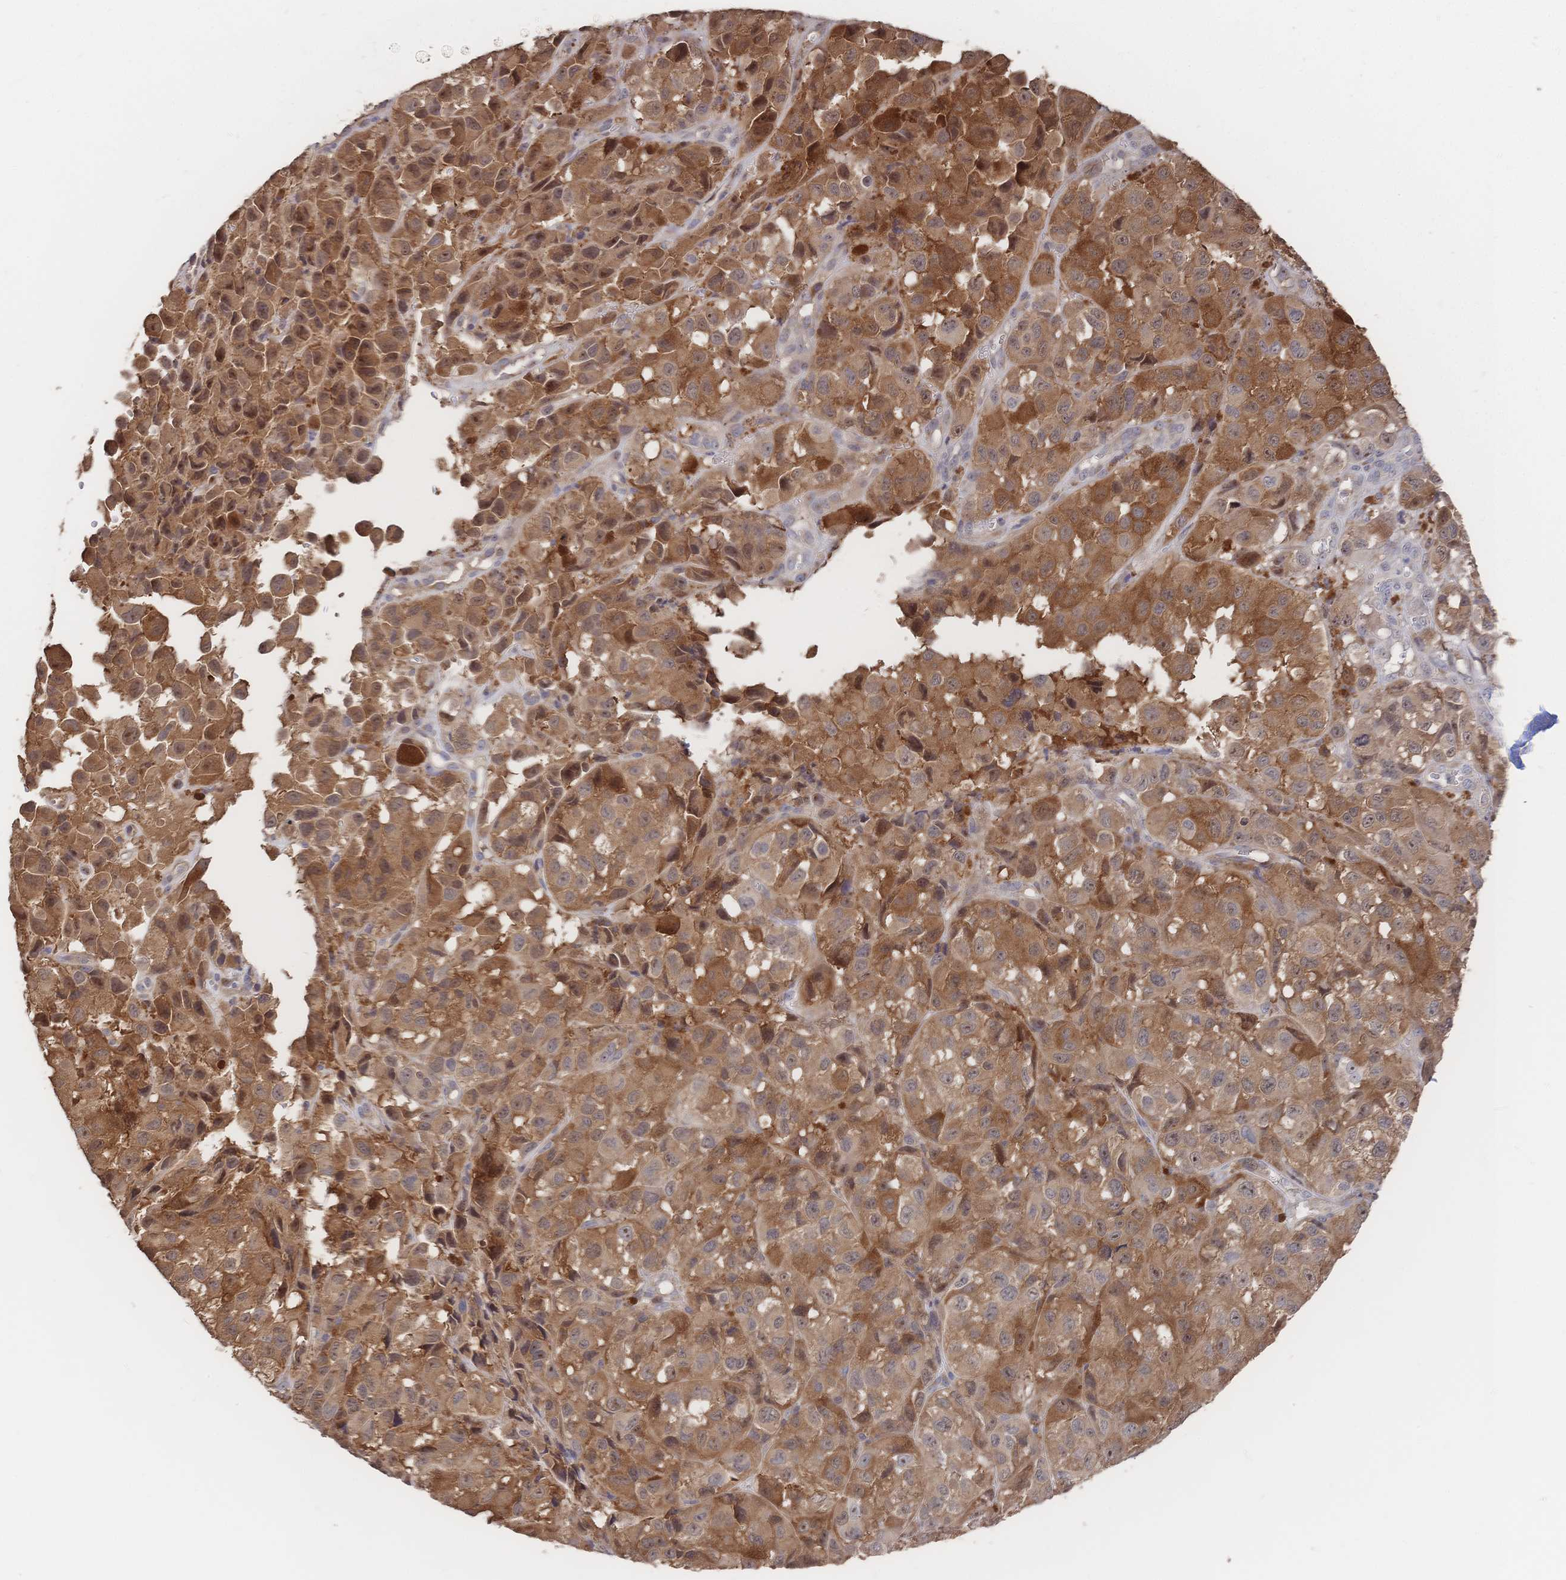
{"staining": {"intensity": "moderate", "quantity": "25%-75%", "location": "cytoplasmic/membranous,nuclear"}, "tissue": "melanoma", "cell_type": "Tumor cells", "image_type": "cancer", "snomed": [{"axis": "morphology", "description": "Malignant melanoma, NOS"}, {"axis": "topography", "description": "Skin"}], "caption": "Immunohistochemistry histopathology image of neoplastic tissue: human malignant melanoma stained using immunohistochemistry displays medium levels of moderate protein expression localized specifically in the cytoplasmic/membranous and nuclear of tumor cells, appearing as a cytoplasmic/membranous and nuclear brown color.", "gene": "DNAJA4", "patient": {"sex": "male", "age": 93}}